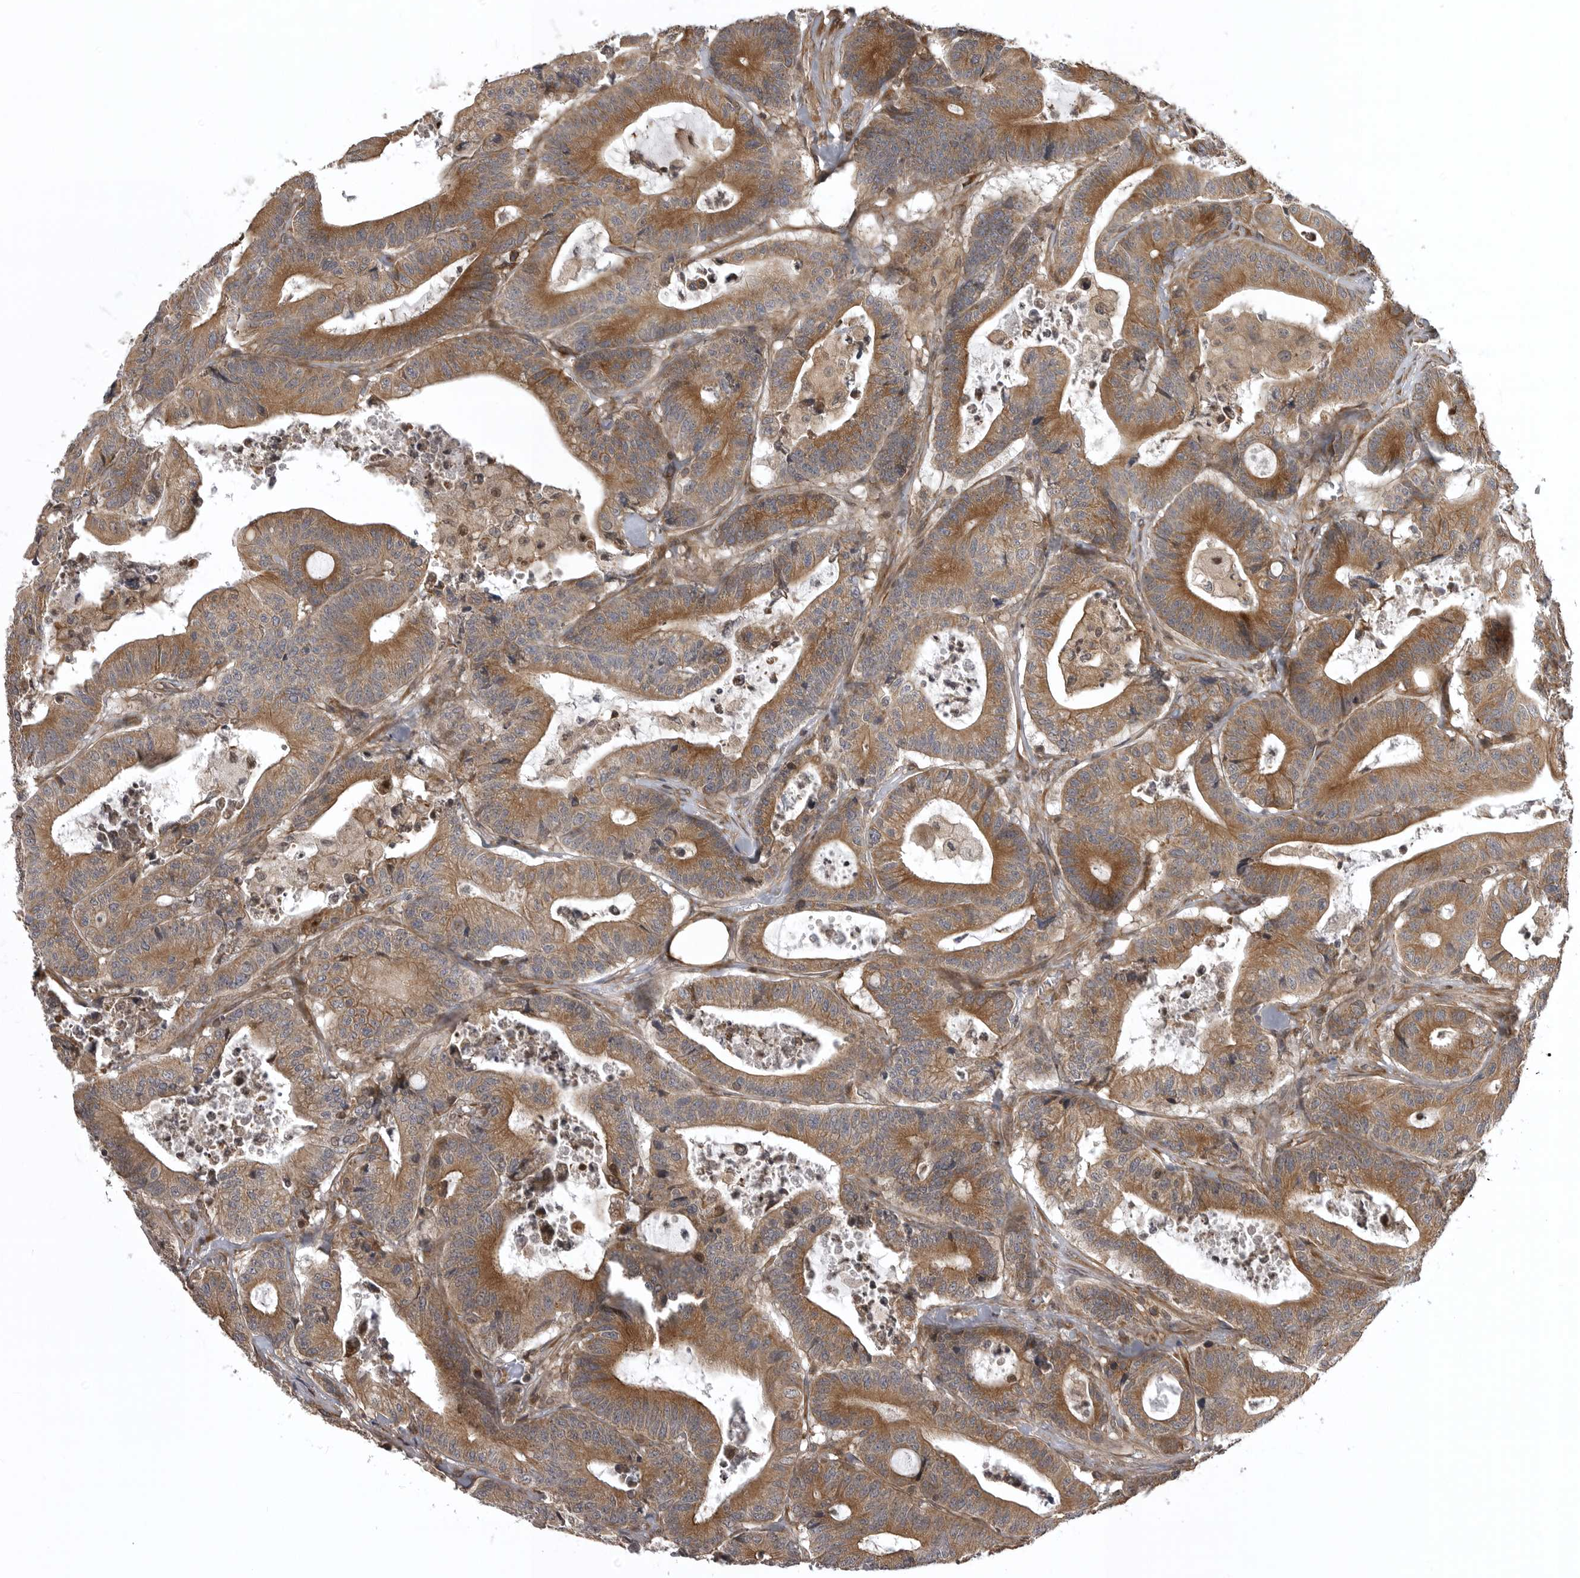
{"staining": {"intensity": "moderate", "quantity": ">75%", "location": "cytoplasmic/membranous"}, "tissue": "colorectal cancer", "cell_type": "Tumor cells", "image_type": "cancer", "snomed": [{"axis": "morphology", "description": "Adenocarcinoma, NOS"}, {"axis": "topography", "description": "Colon"}], "caption": "Immunohistochemical staining of colorectal cancer (adenocarcinoma) demonstrates medium levels of moderate cytoplasmic/membranous positivity in approximately >75% of tumor cells. Nuclei are stained in blue.", "gene": "ZNRF1", "patient": {"sex": "female", "age": 84}}